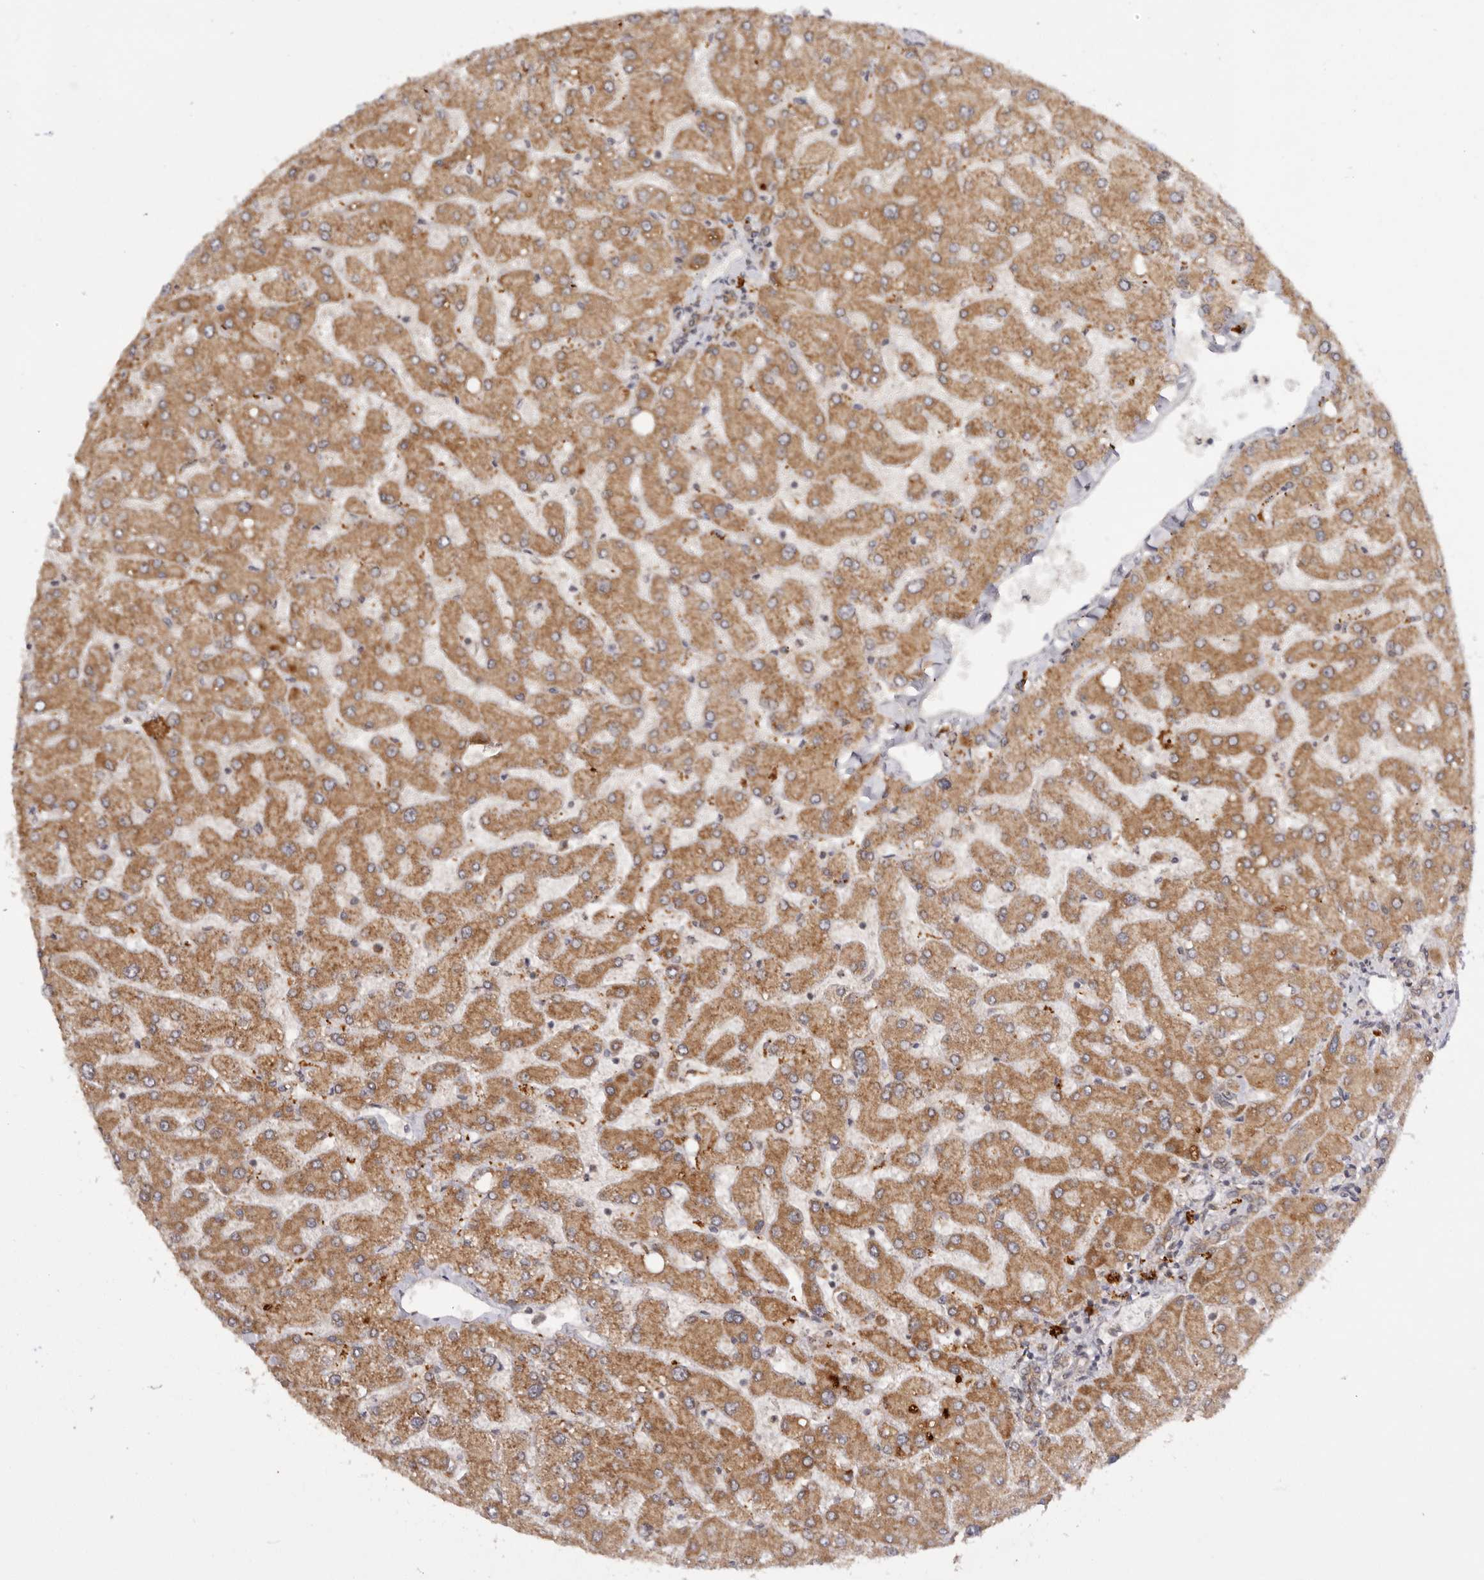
{"staining": {"intensity": "weak", "quantity": ">75%", "location": "cytoplasmic/membranous"}, "tissue": "liver", "cell_type": "Cholangiocytes", "image_type": "normal", "snomed": [{"axis": "morphology", "description": "Normal tissue, NOS"}, {"axis": "topography", "description": "Liver"}], "caption": "High-power microscopy captured an immunohistochemistry micrograph of benign liver, revealing weak cytoplasmic/membranous expression in about >75% of cholangiocytes.", "gene": "TARS2", "patient": {"sex": "male", "age": 55}}